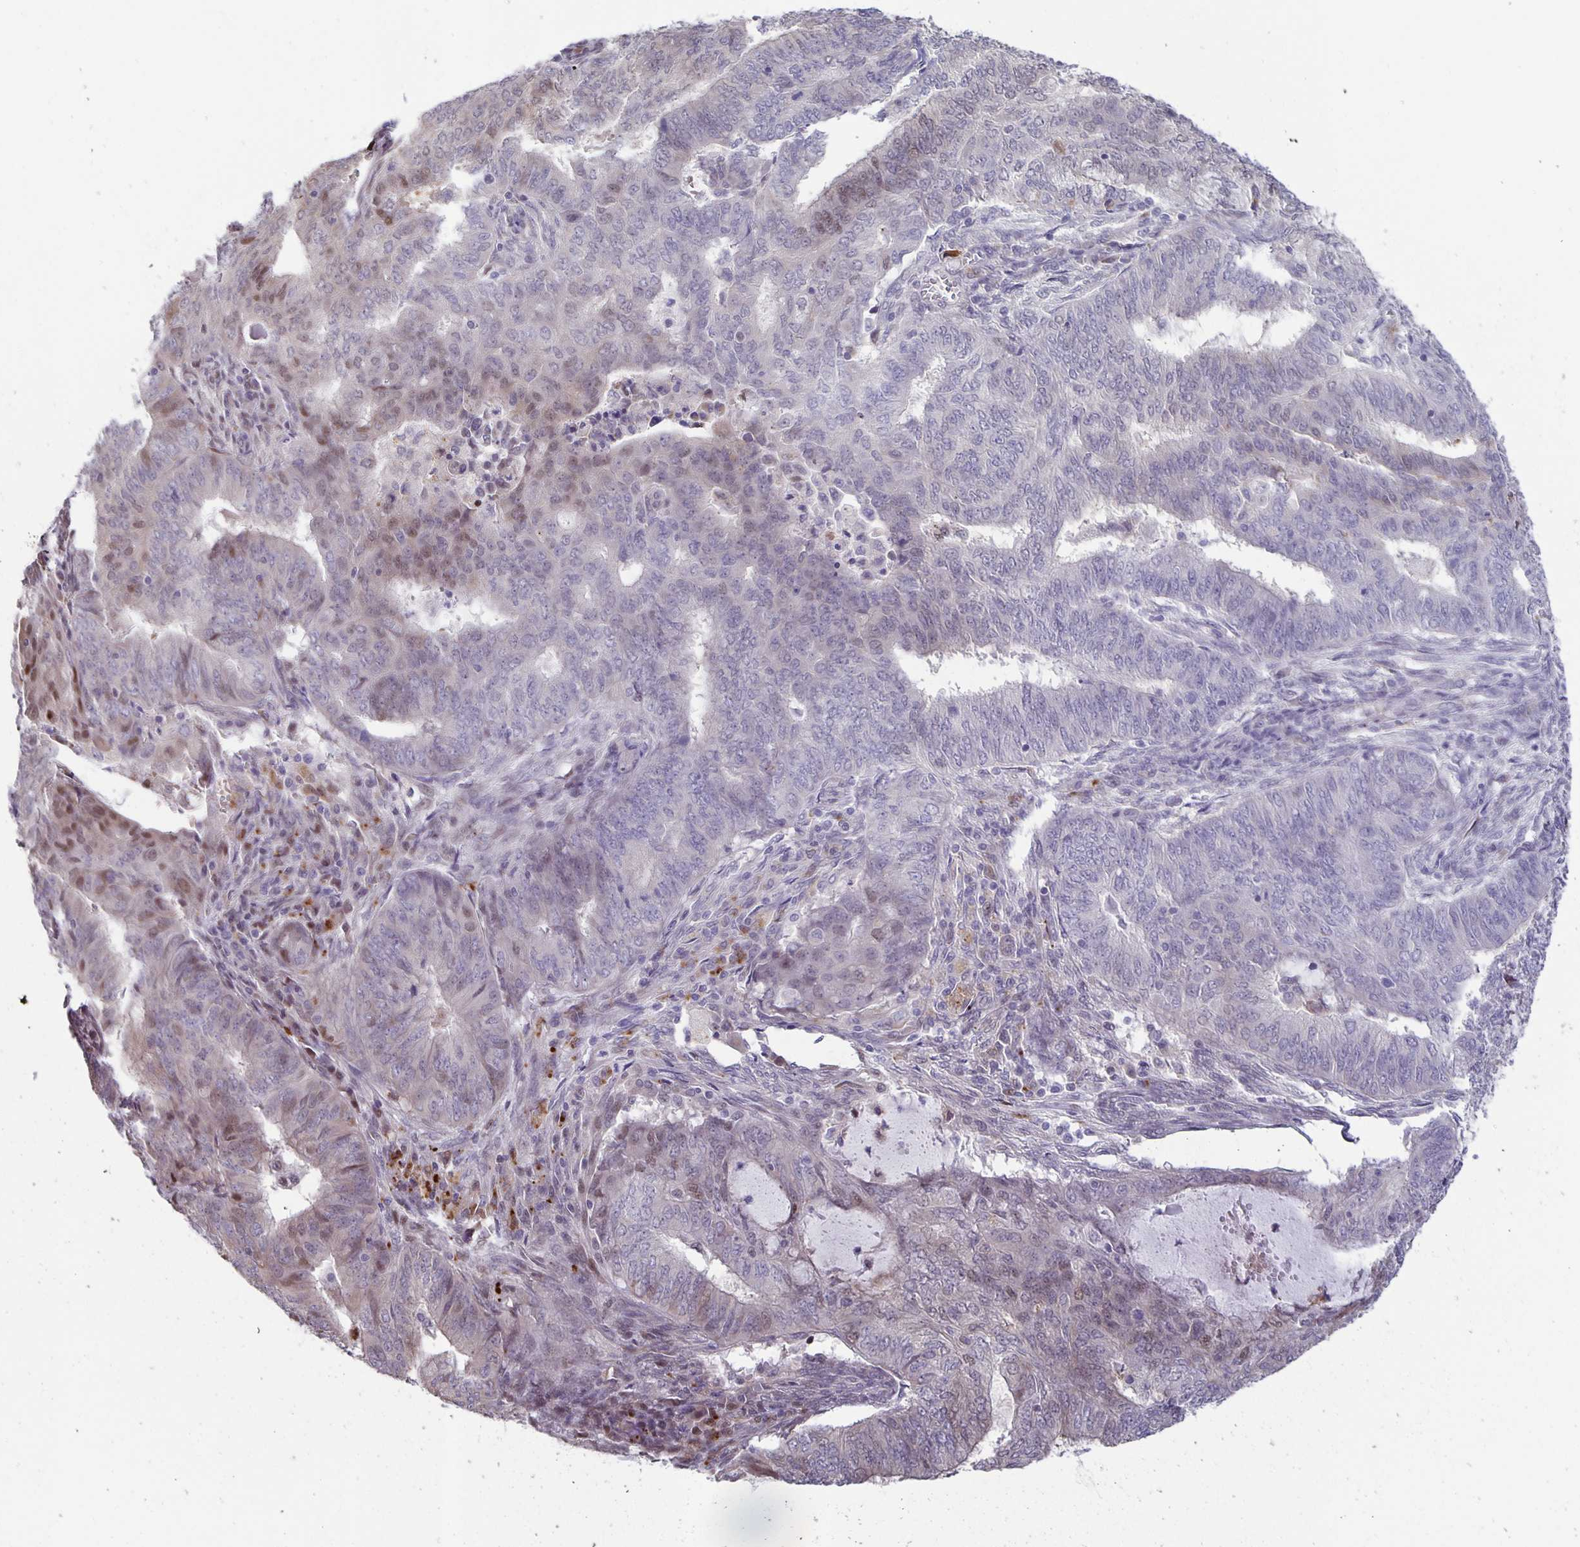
{"staining": {"intensity": "weak", "quantity": "25%-75%", "location": "nuclear"}, "tissue": "endometrial cancer", "cell_type": "Tumor cells", "image_type": "cancer", "snomed": [{"axis": "morphology", "description": "Adenocarcinoma, NOS"}, {"axis": "topography", "description": "Endometrium"}], "caption": "An image of endometrial cancer stained for a protein shows weak nuclear brown staining in tumor cells.", "gene": "MAPK12", "patient": {"sex": "female", "age": 62}}